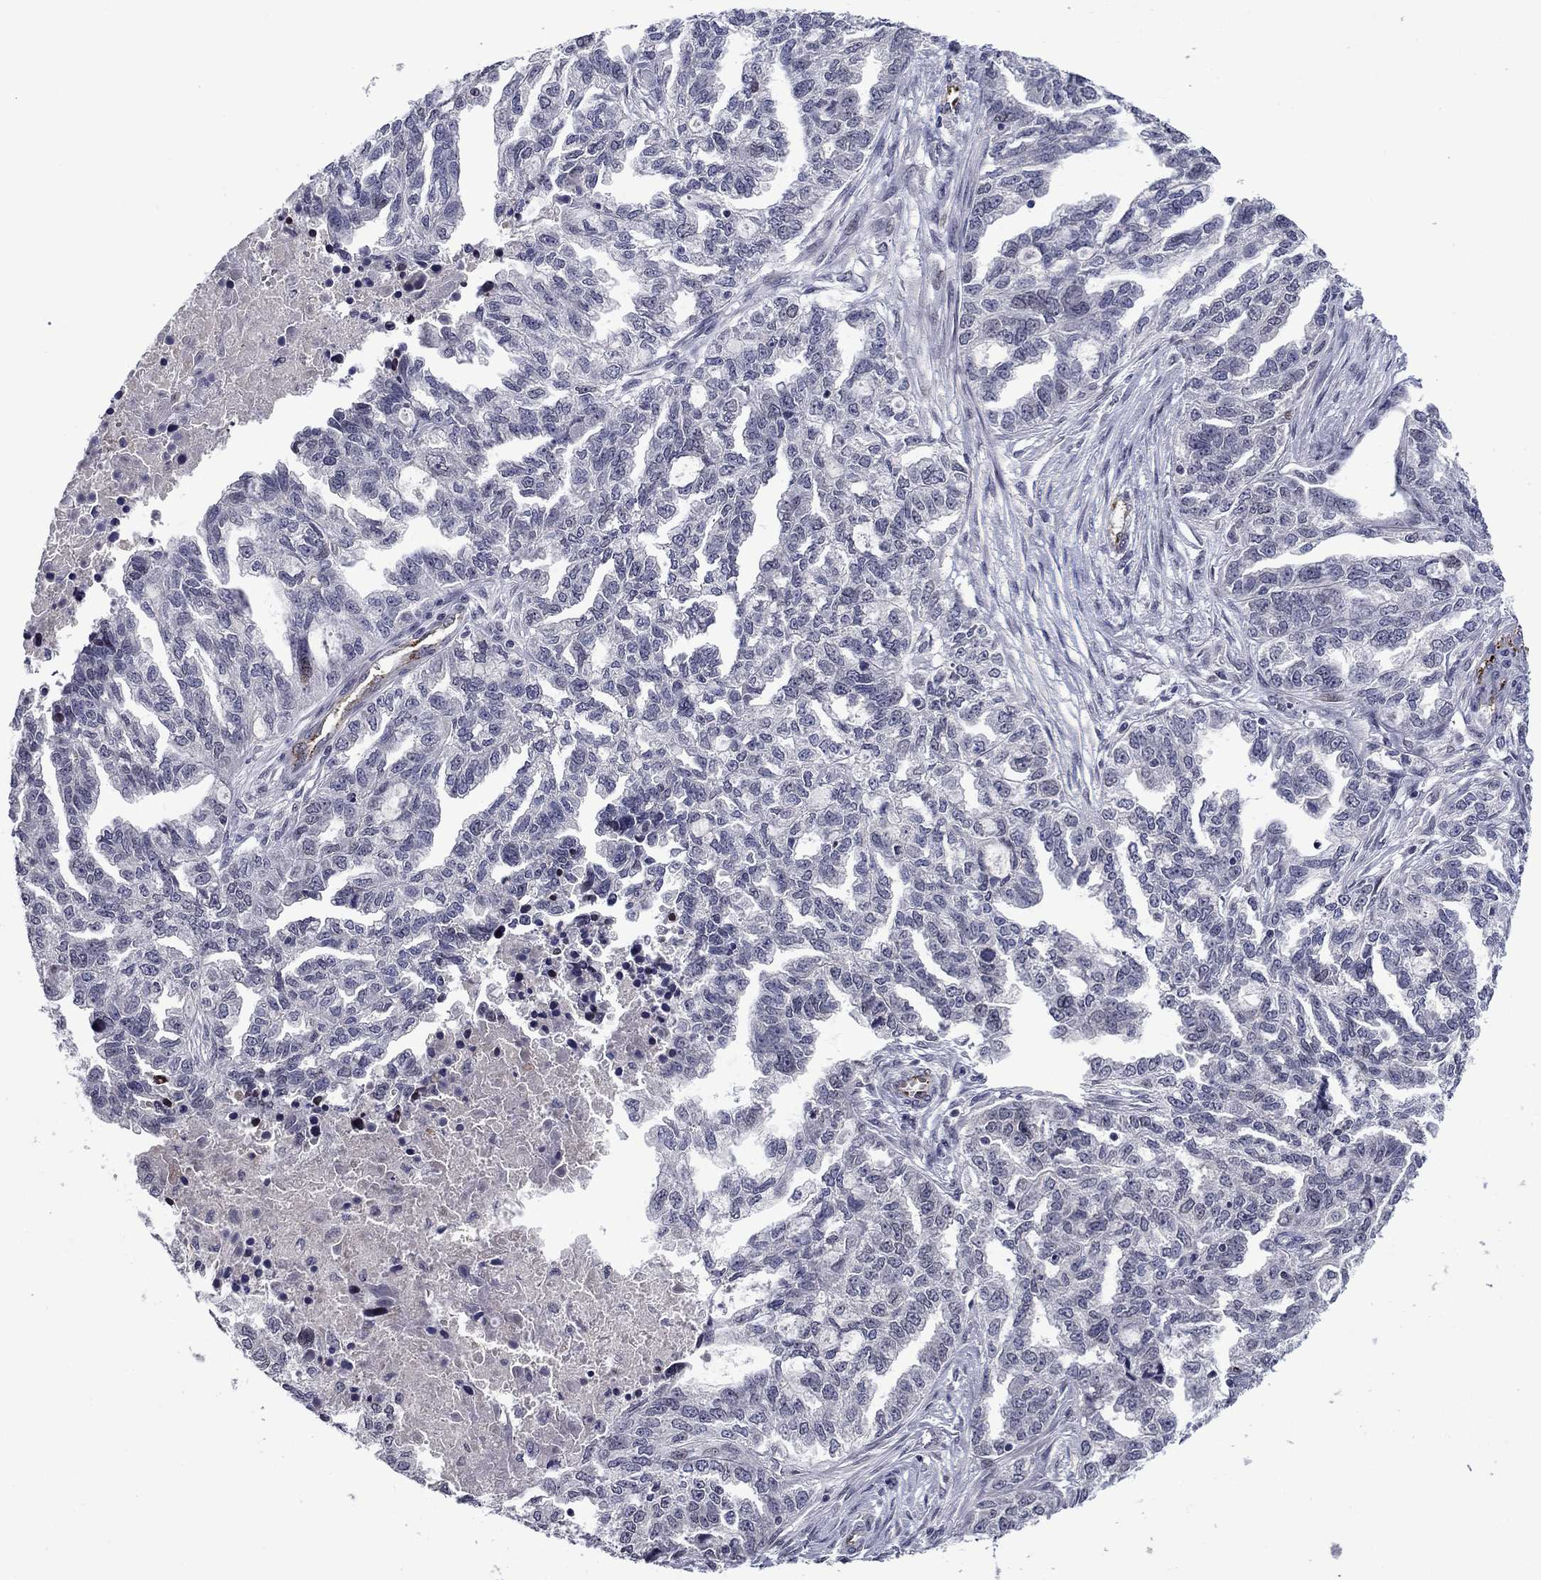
{"staining": {"intensity": "negative", "quantity": "none", "location": "none"}, "tissue": "ovarian cancer", "cell_type": "Tumor cells", "image_type": "cancer", "snomed": [{"axis": "morphology", "description": "Cystadenocarcinoma, serous, NOS"}, {"axis": "topography", "description": "Ovary"}], "caption": "Tumor cells are negative for protein expression in human serous cystadenocarcinoma (ovarian).", "gene": "SLITRK1", "patient": {"sex": "female", "age": 51}}